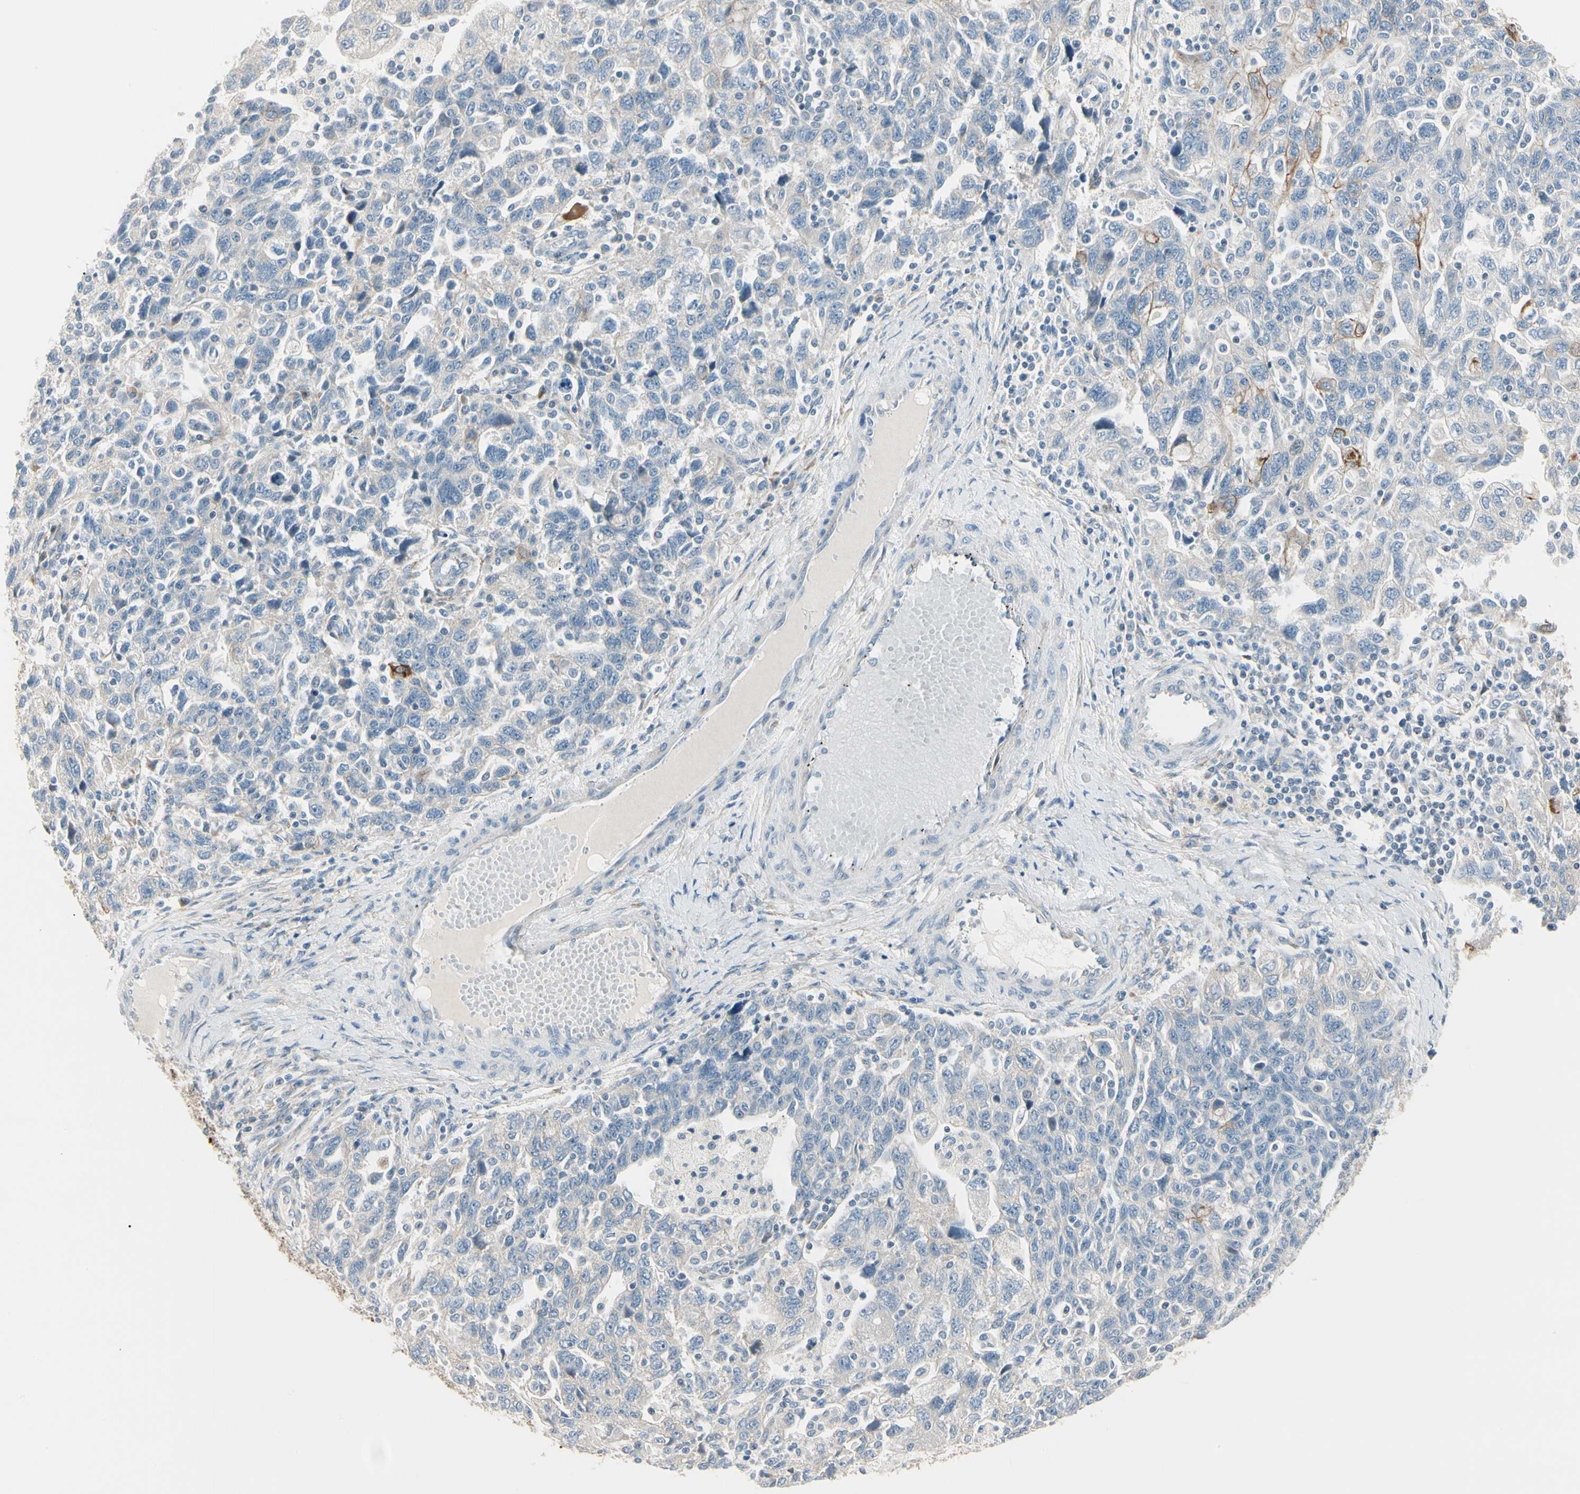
{"staining": {"intensity": "moderate", "quantity": "25%-75%", "location": "cytoplasmic/membranous"}, "tissue": "ovarian cancer", "cell_type": "Tumor cells", "image_type": "cancer", "snomed": [{"axis": "morphology", "description": "Carcinoma, NOS"}, {"axis": "morphology", "description": "Cystadenocarcinoma, serous, NOS"}, {"axis": "topography", "description": "Ovary"}], "caption": "Immunohistochemistry (IHC) staining of ovarian serous cystadenocarcinoma, which exhibits medium levels of moderate cytoplasmic/membranous expression in about 25%-75% of tumor cells indicating moderate cytoplasmic/membranous protein expression. The staining was performed using DAB (3,3'-diaminobenzidine) (brown) for protein detection and nuclei were counterstained in hematoxylin (blue).", "gene": "DUSP12", "patient": {"sex": "female", "age": 69}}